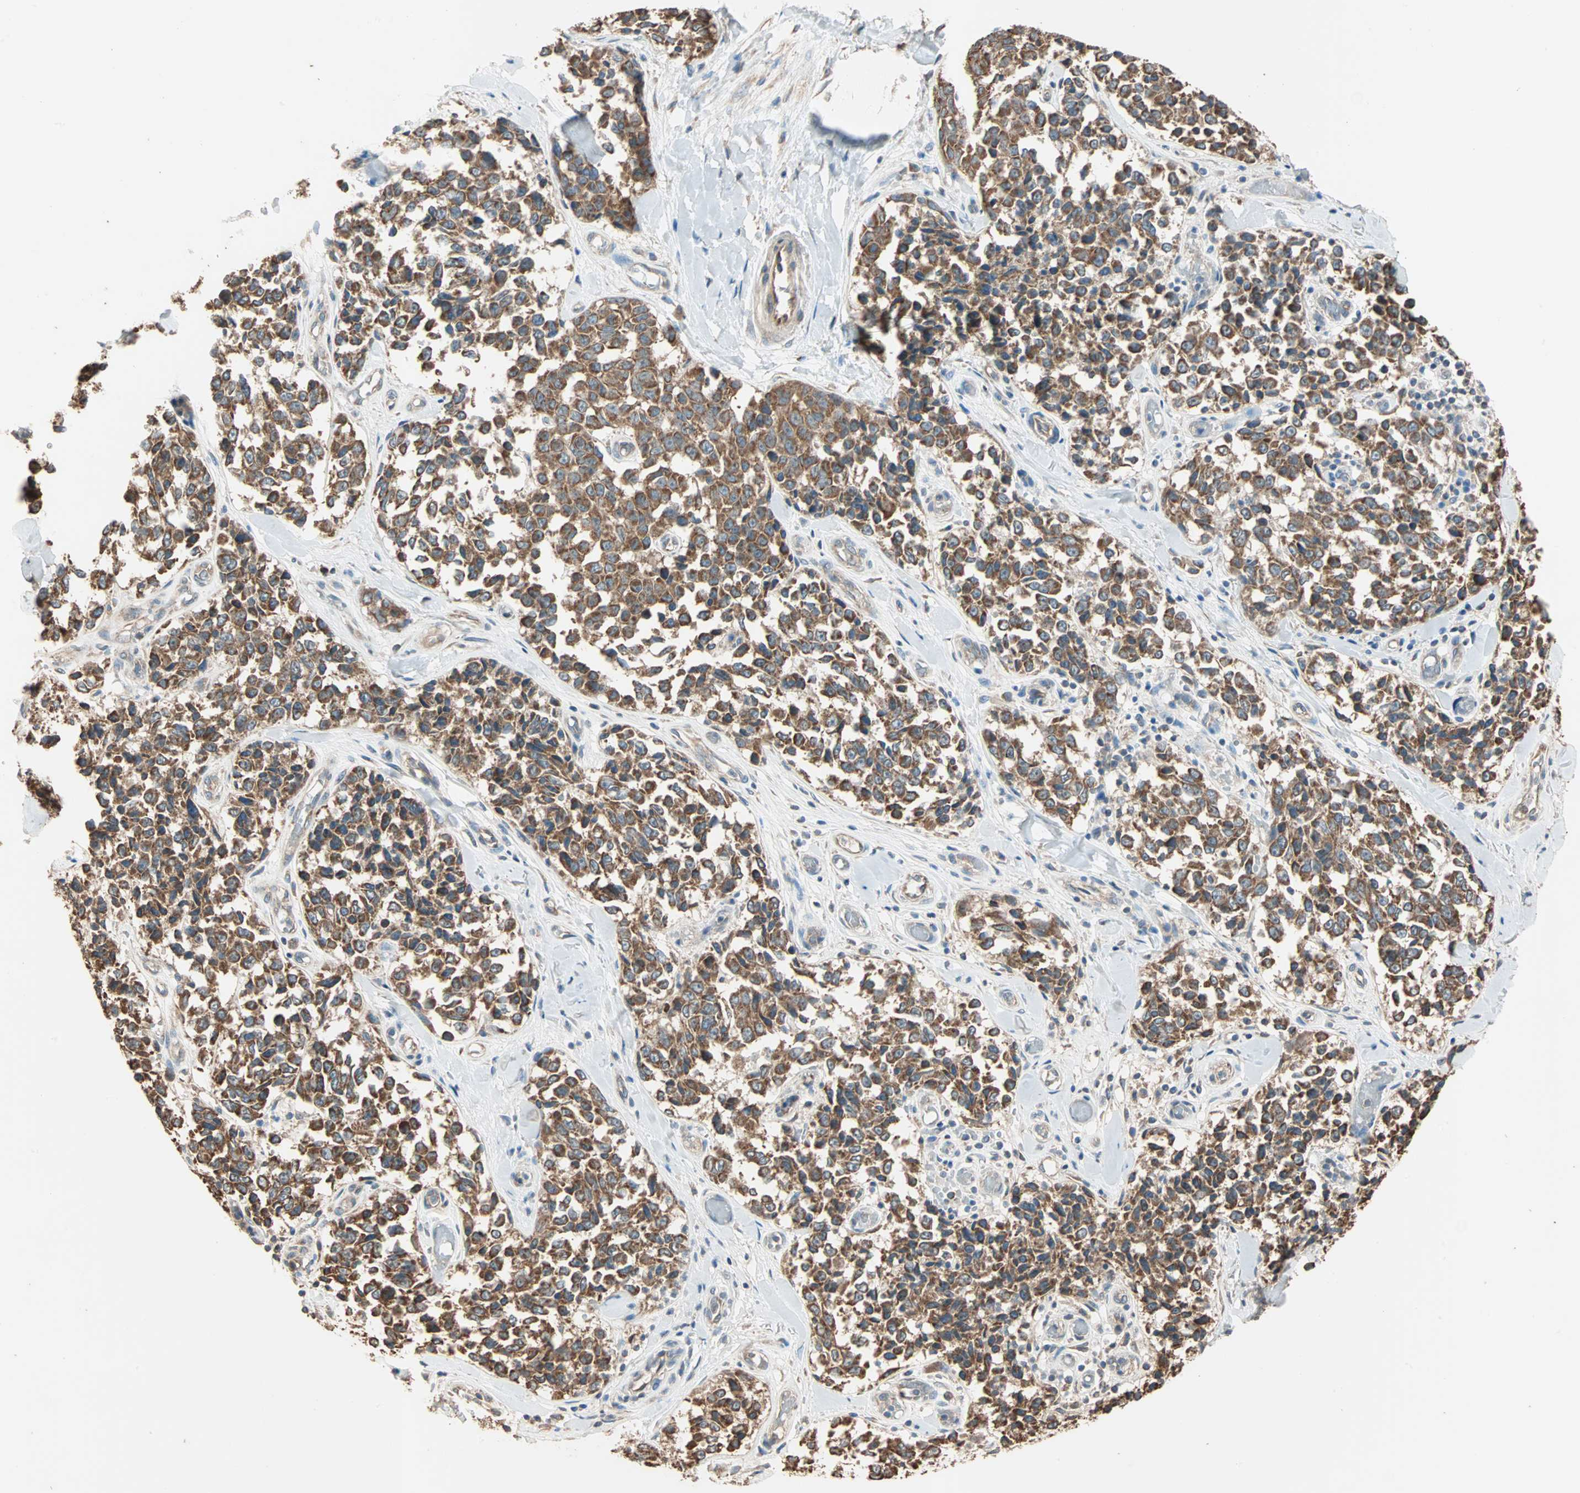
{"staining": {"intensity": "strong", "quantity": ">75%", "location": "cytoplasmic/membranous"}, "tissue": "melanoma", "cell_type": "Tumor cells", "image_type": "cancer", "snomed": [{"axis": "morphology", "description": "Malignant melanoma, NOS"}, {"axis": "topography", "description": "Skin"}], "caption": "A histopathology image showing strong cytoplasmic/membranous expression in about >75% of tumor cells in melanoma, as visualized by brown immunohistochemical staining.", "gene": "EIF4G2", "patient": {"sex": "female", "age": 64}}